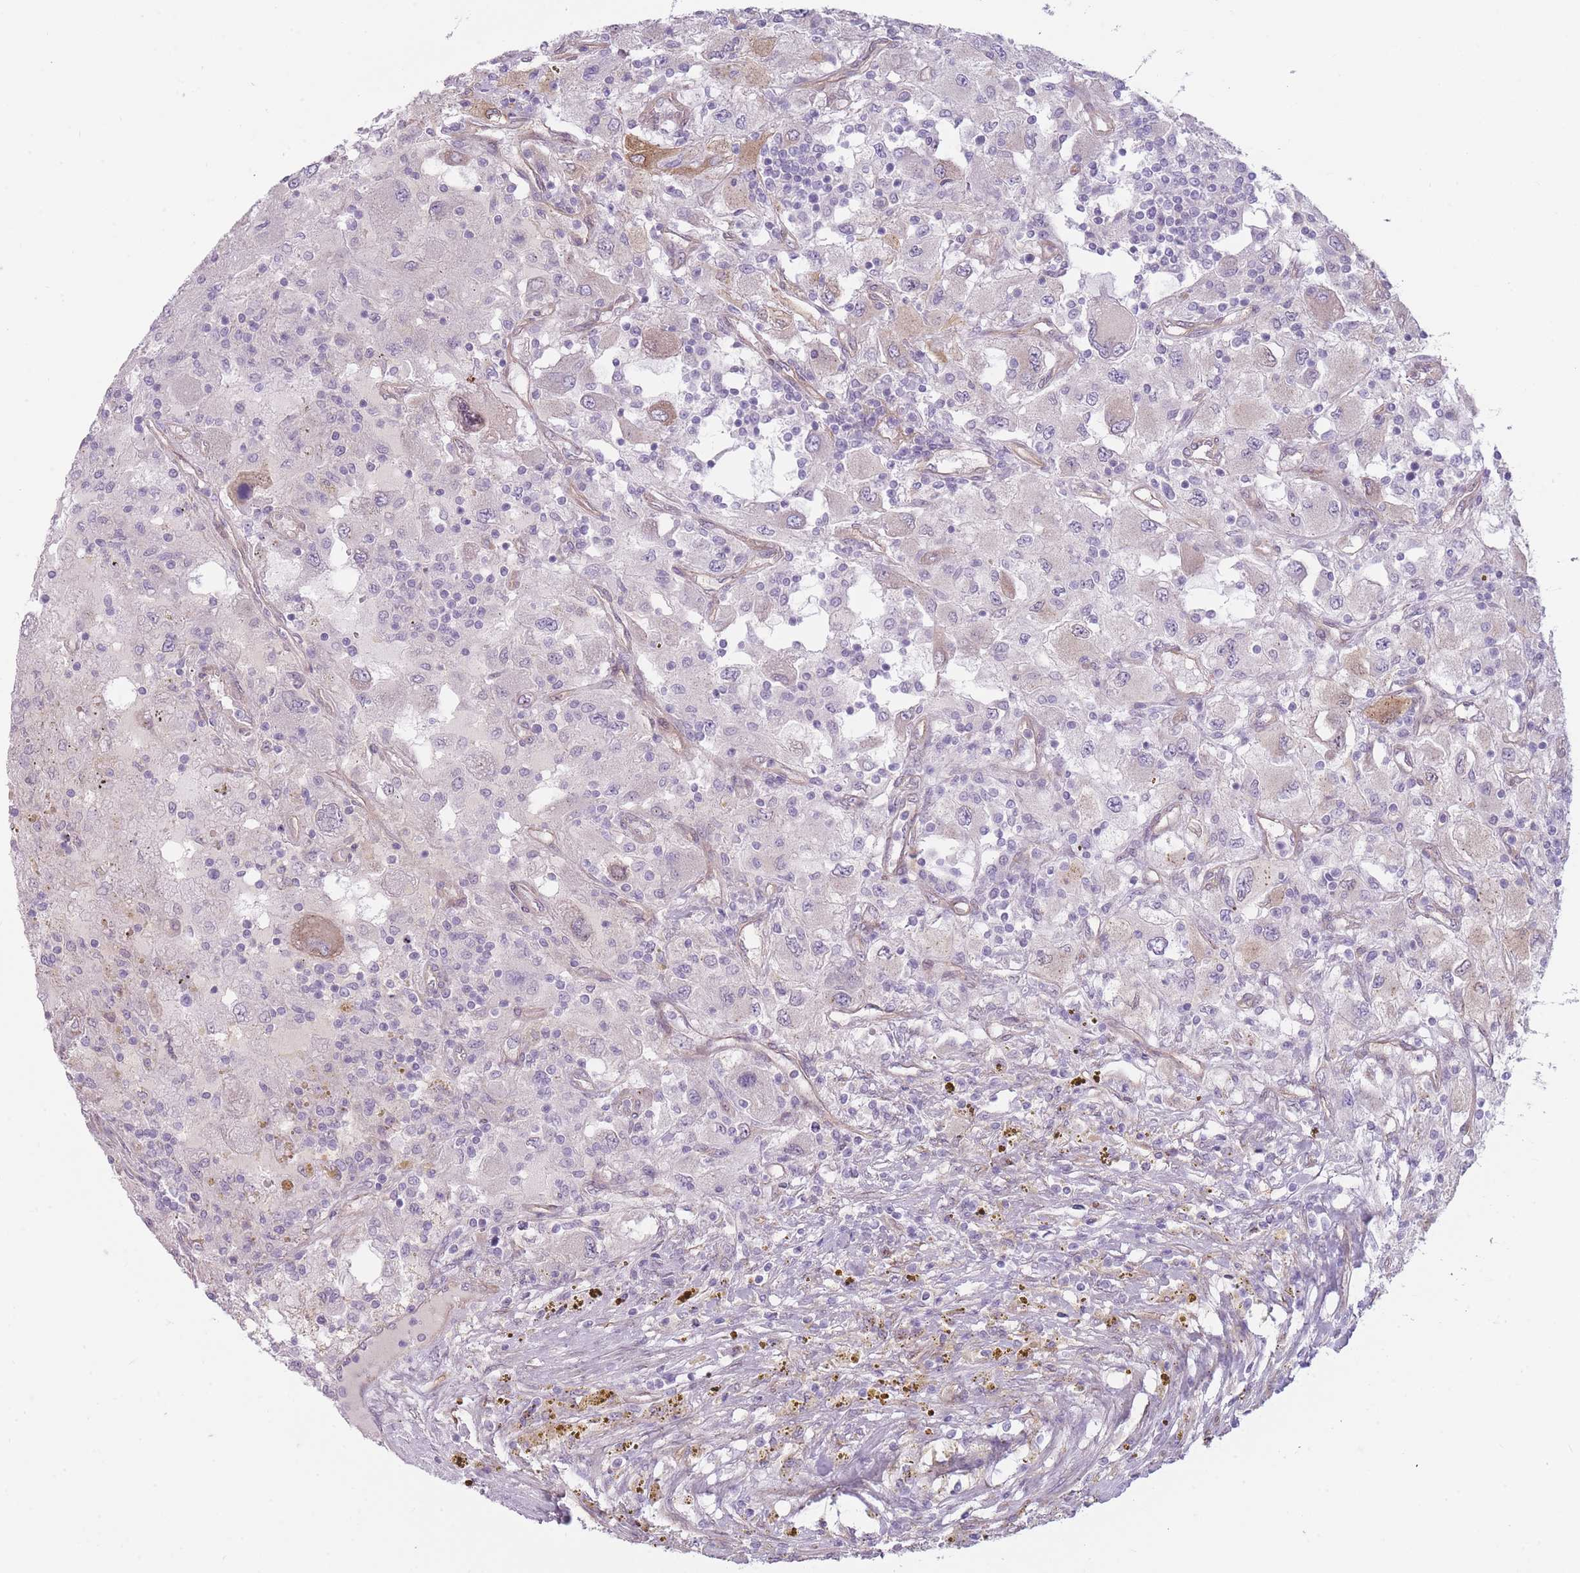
{"staining": {"intensity": "negative", "quantity": "none", "location": "none"}, "tissue": "renal cancer", "cell_type": "Tumor cells", "image_type": "cancer", "snomed": [{"axis": "morphology", "description": "Adenocarcinoma, NOS"}, {"axis": "topography", "description": "Kidney"}], "caption": "Renal adenocarcinoma was stained to show a protein in brown. There is no significant positivity in tumor cells.", "gene": "PGRMC2", "patient": {"sex": "female", "age": 67}}